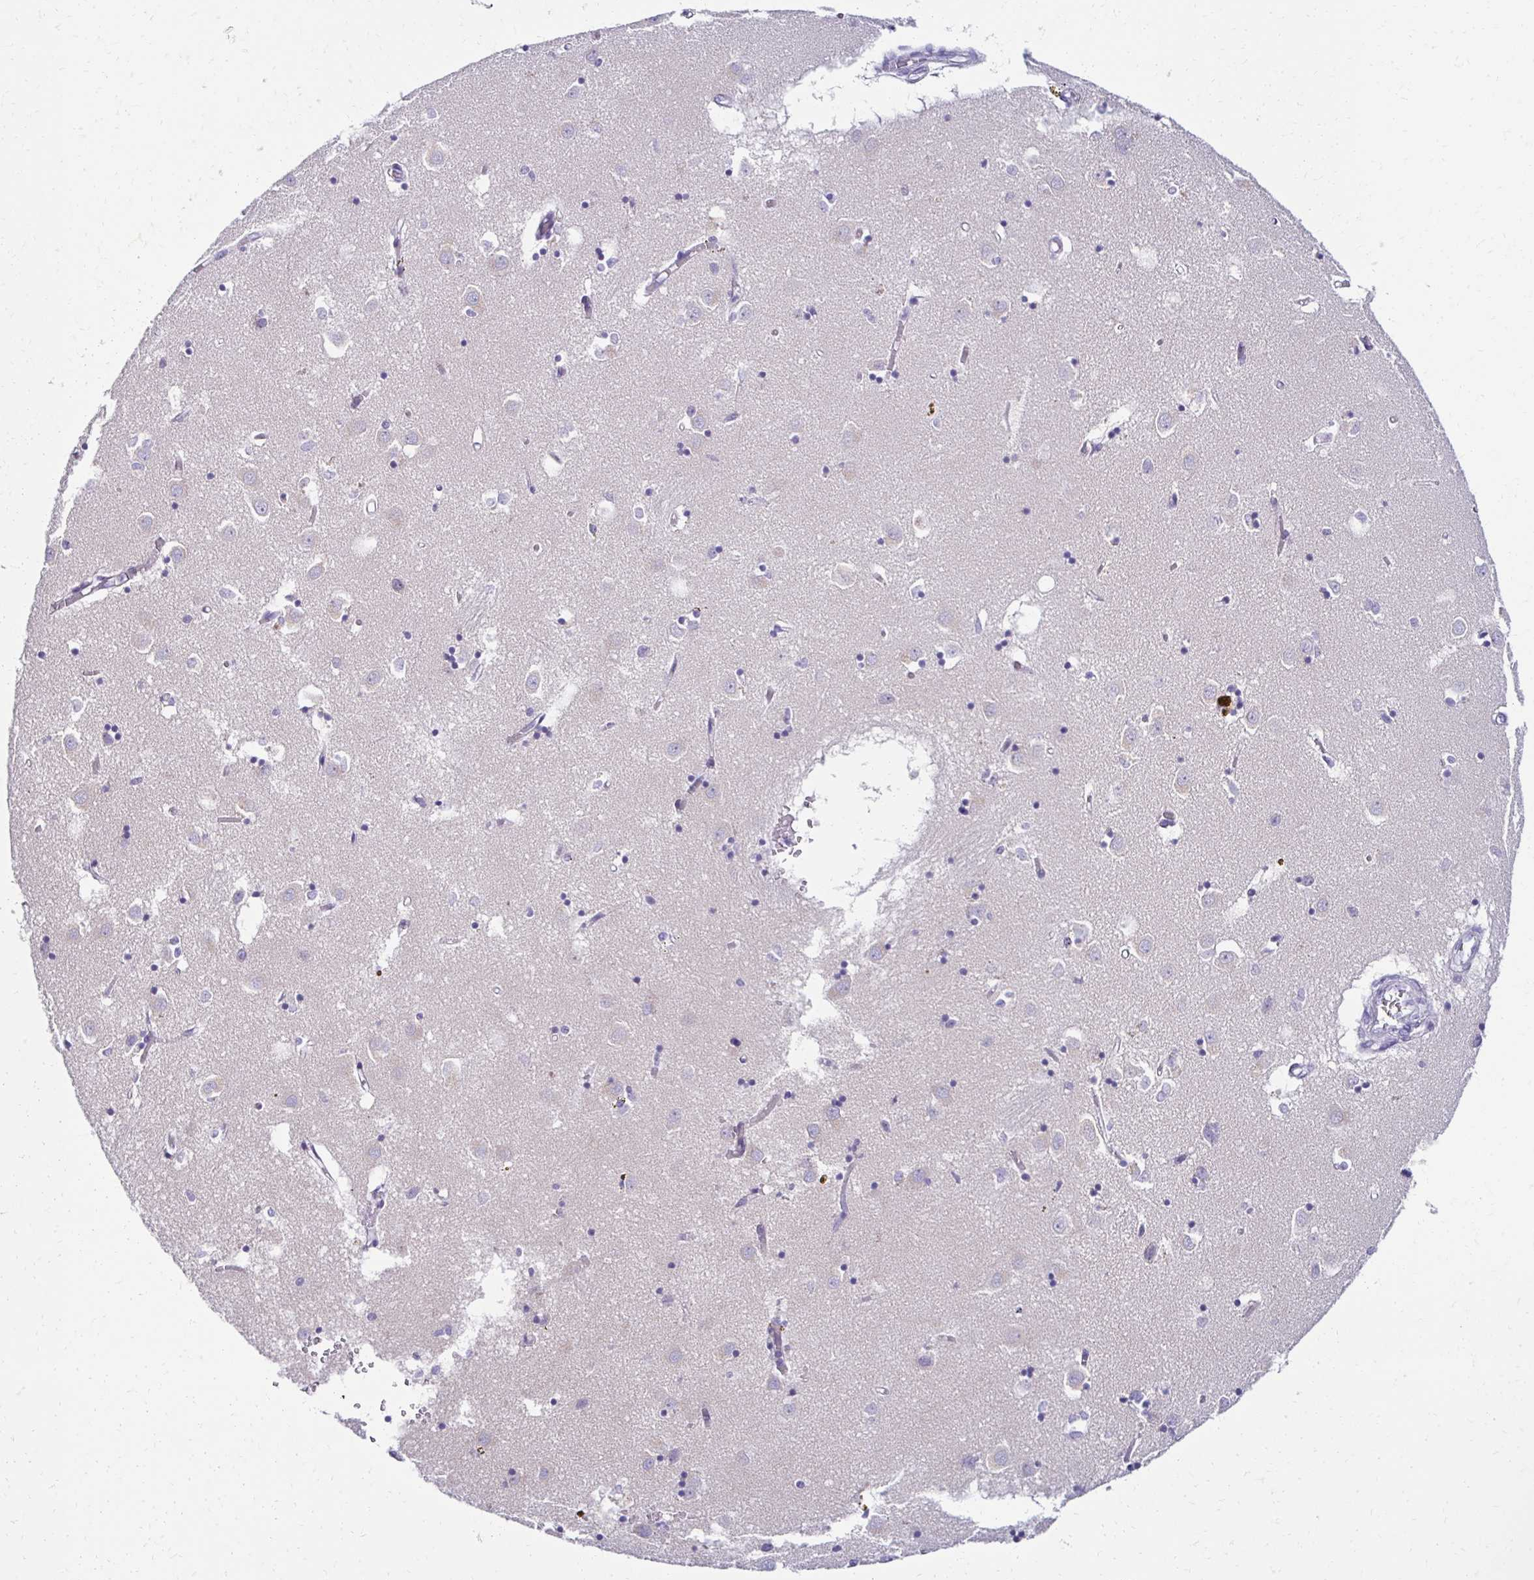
{"staining": {"intensity": "negative", "quantity": "none", "location": "none"}, "tissue": "caudate", "cell_type": "Glial cells", "image_type": "normal", "snomed": [{"axis": "morphology", "description": "Normal tissue, NOS"}, {"axis": "topography", "description": "Lateral ventricle wall"}], "caption": "This is an immunohistochemistry (IHC) photomicrograph of benign caudate. There is no staining in glial cells.", "gene": "C1QTNF2", "patient": {"sex": "male", "age": 70}}